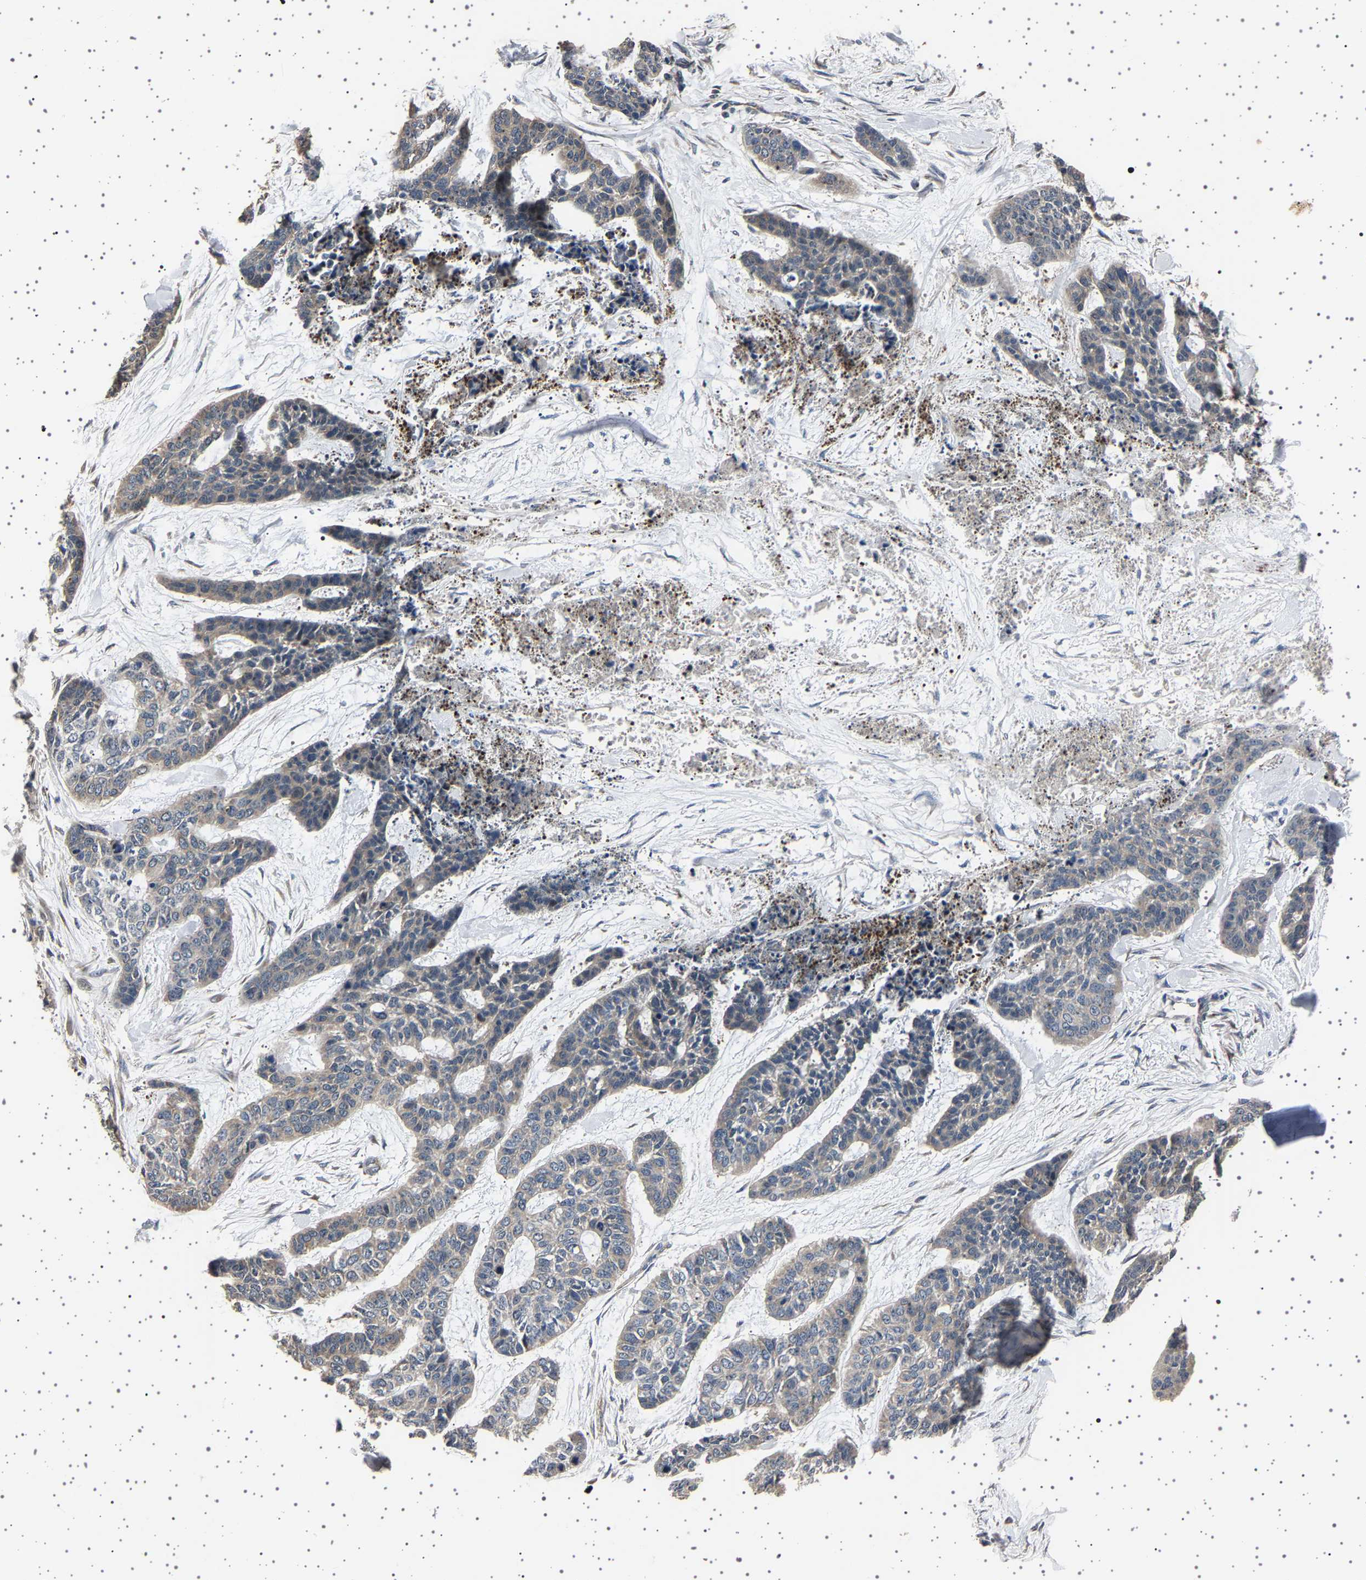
{"staining": {"intensity": "weak", "quantity": "<25%", "location": "cytoplasmic/membranous"}, "tissue": "skin cancer", "cell_type": "Tumor cells", "image_type": "cancer", "snomed": [{"axis": "morphology", "description": "Basal cell carcinoma"}, {"axis": "topography", "description": "Skin"}], "caption": "Tumor cells are negative for brown protein staining in skin cancer.", "gene": "NCKAP1", "patient": {"sex": "female", "age": 64}}